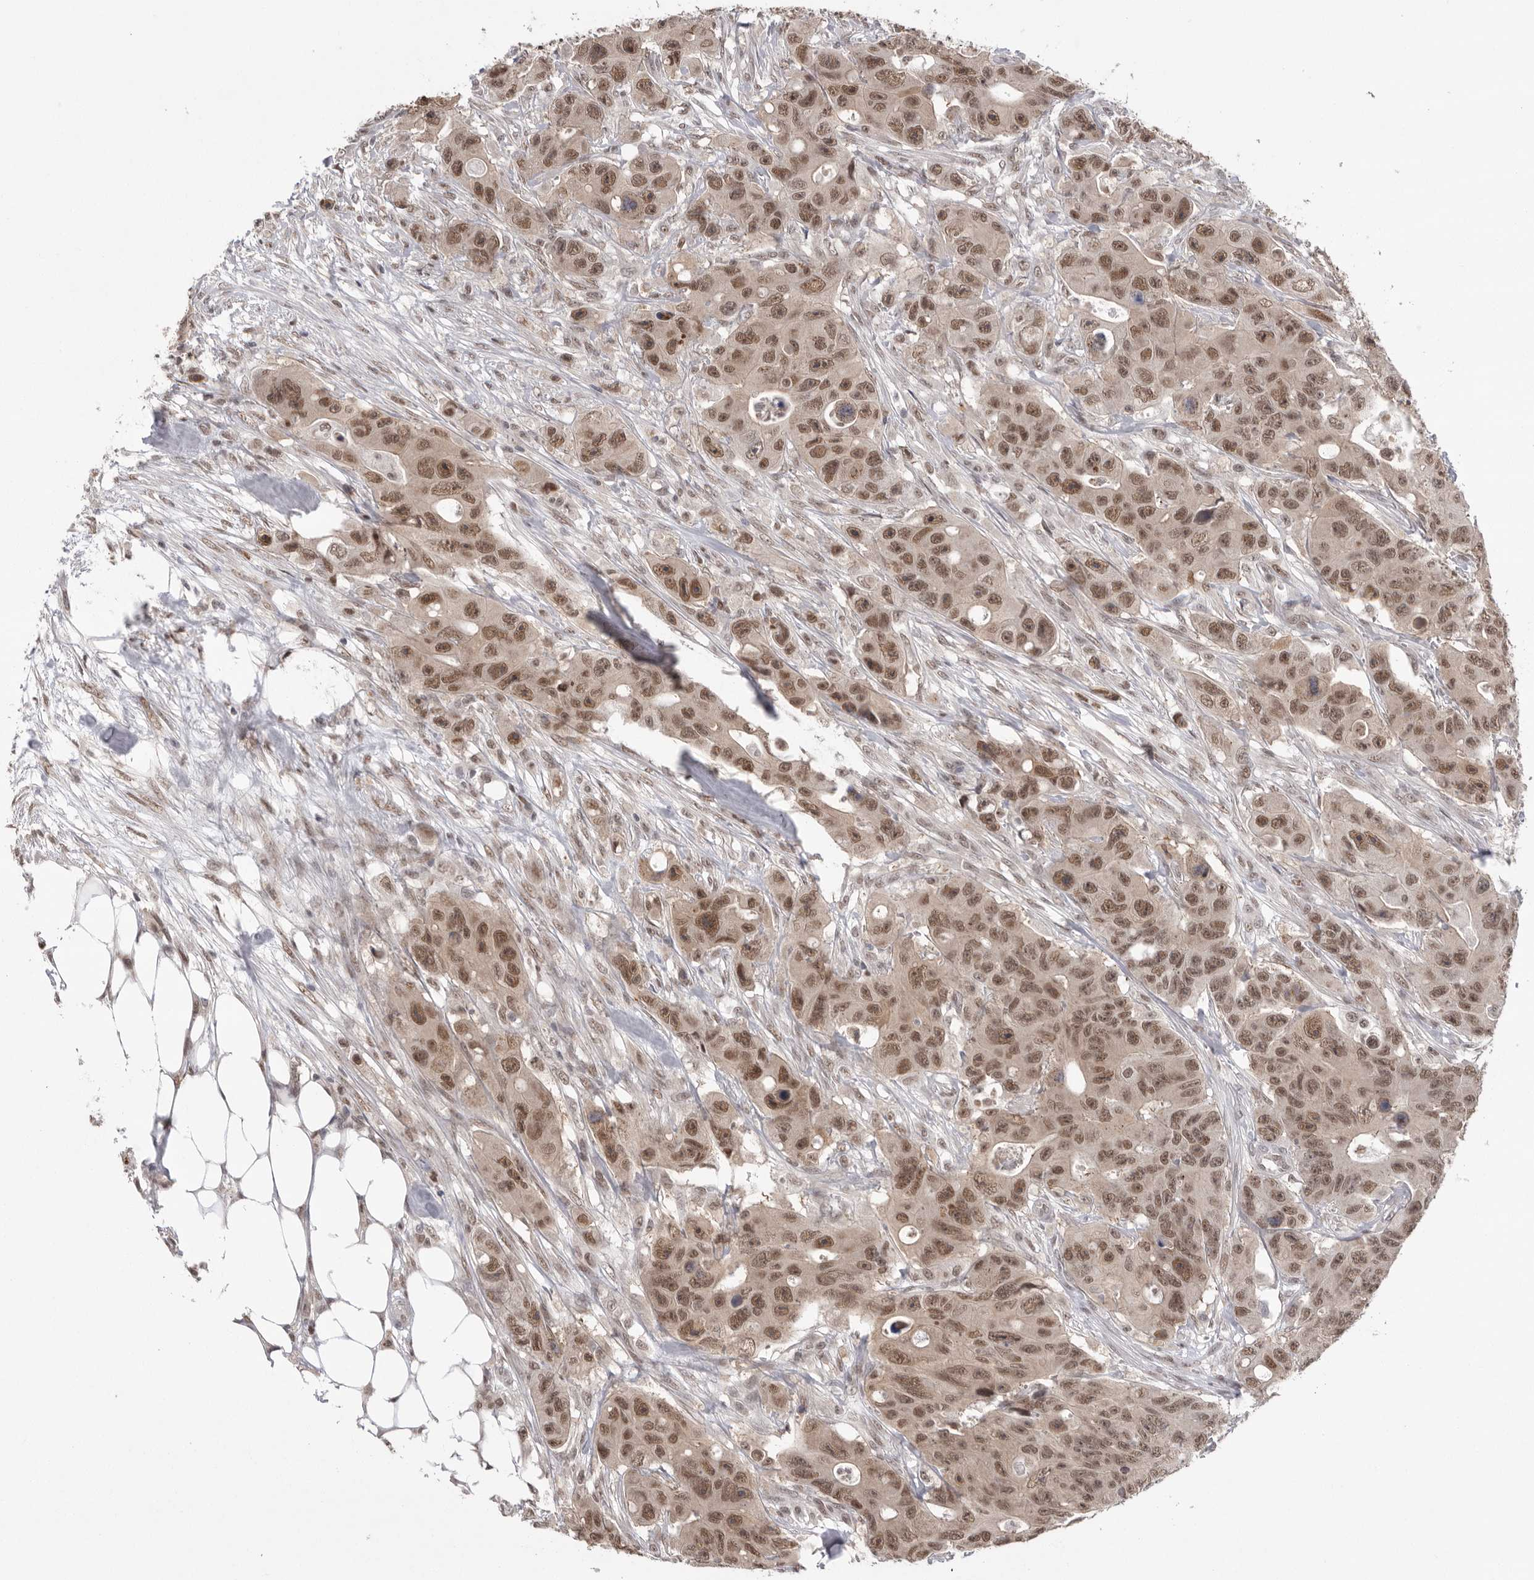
{"staining": {"intensity": "moderate", "quantity": ">75%", "location": "nuclear"}, "tissue": "colorectal cancer", "cell_type": "Tumor cells", "image_type": "cancer", "snomed": [{"axis": "morphology", "description": "Adenocarcinoma, NOS"}, {"axis": "topography", "description": "Colon"}], "caption": "Protein positivity by immunohistochemistry (IHC) exhibits moderate nuclear positivity in approximately >75% of tumor cells in colorectal adenocarcinoma.", "gene": "BCLAF3", "patient": {"sex": "female", "age": 46}}